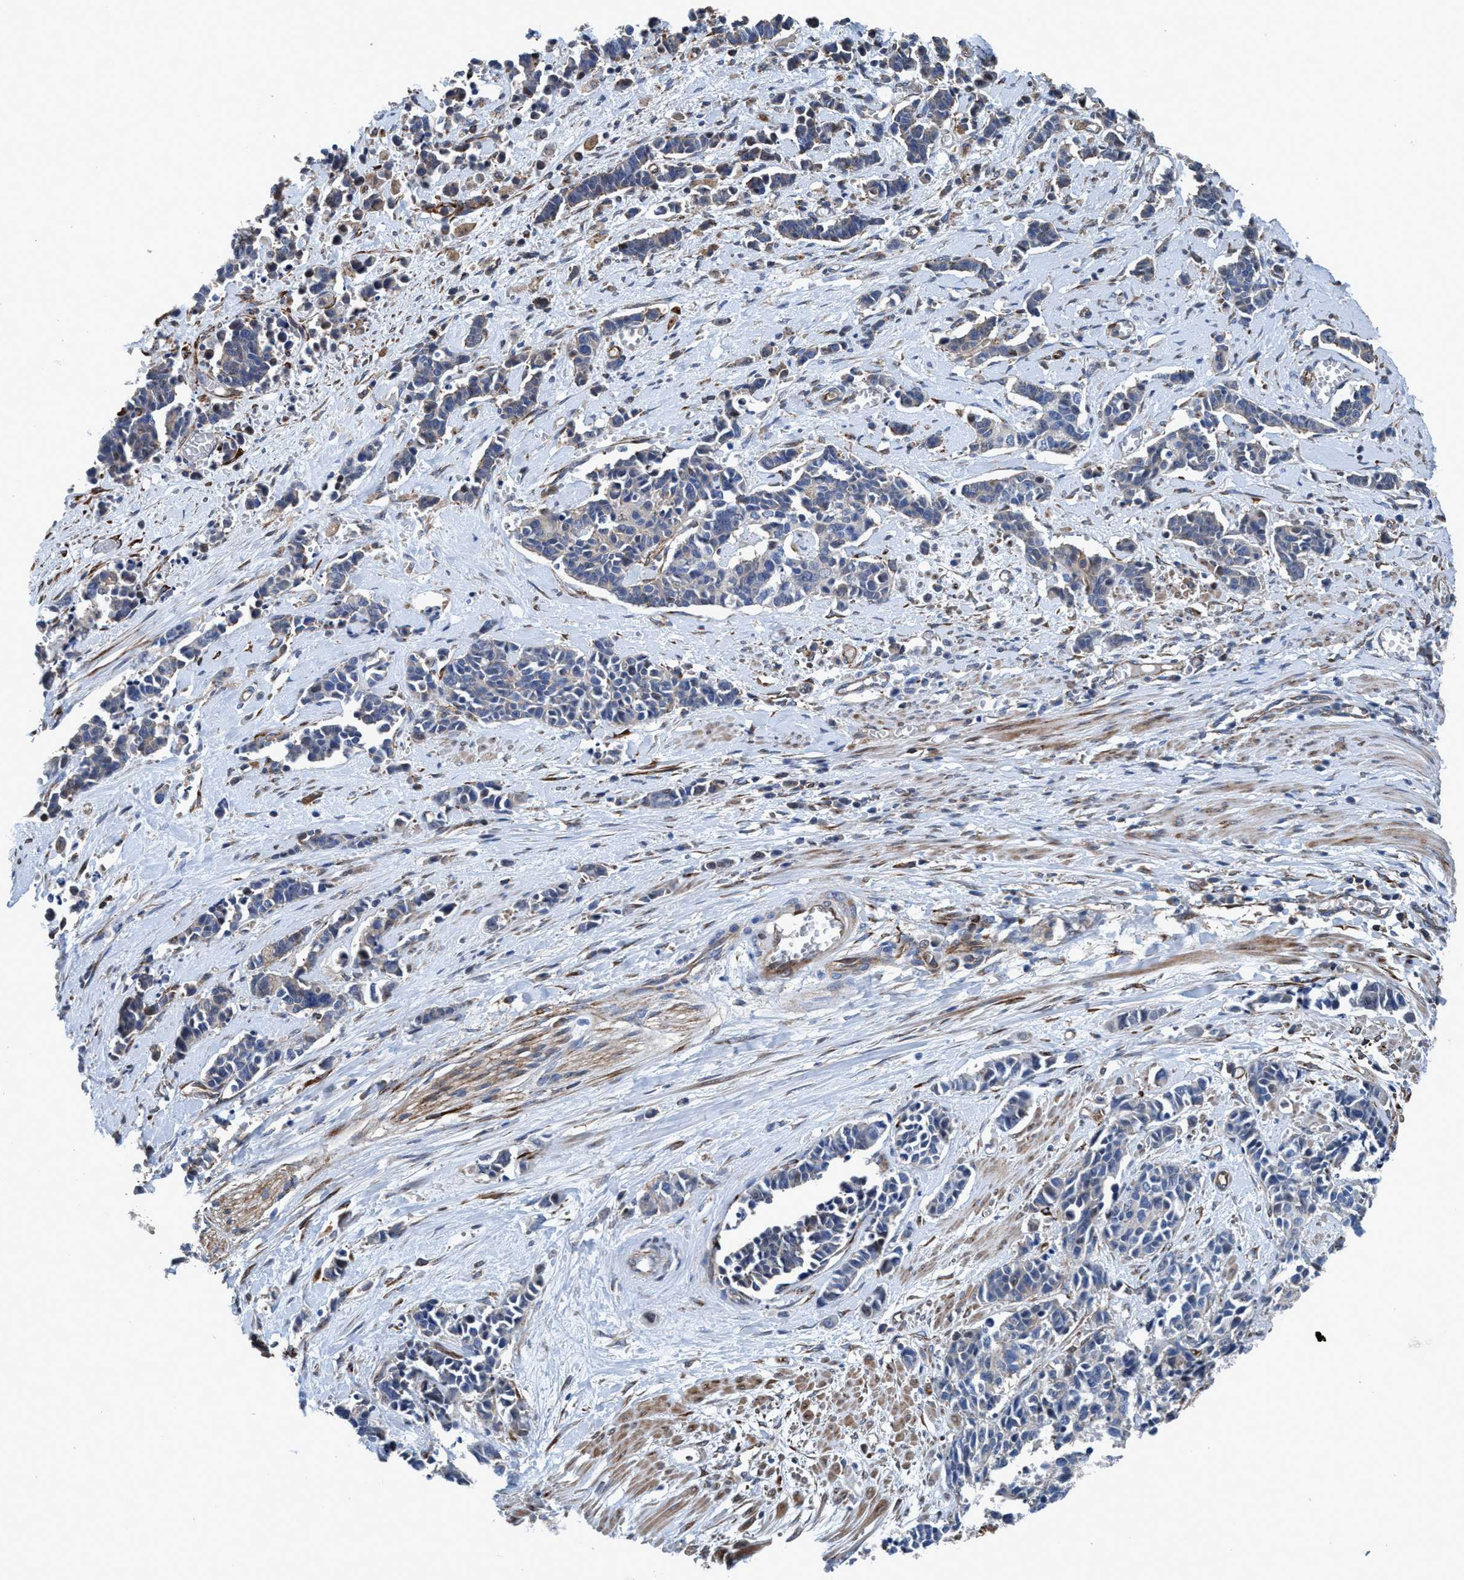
{"staining": {"intensity": "negative", "quantity": "none", "location": "none"}, "tissue": "cervical cancer", "cell_type": "Tumor cells", "image_type": "cancer", "snomed": [{"axis": "morphology", "description": "Squamous cell carcinoma, NOS"}, {"axis": "topography", "description": "Cervix"}], "caption": "This is an IHC micrograph of squamous cell carcinoma (cervical). There is no staining in tumor cells.", "gene": "NMT1", "patient": {"sex": "female", "age": 35}}